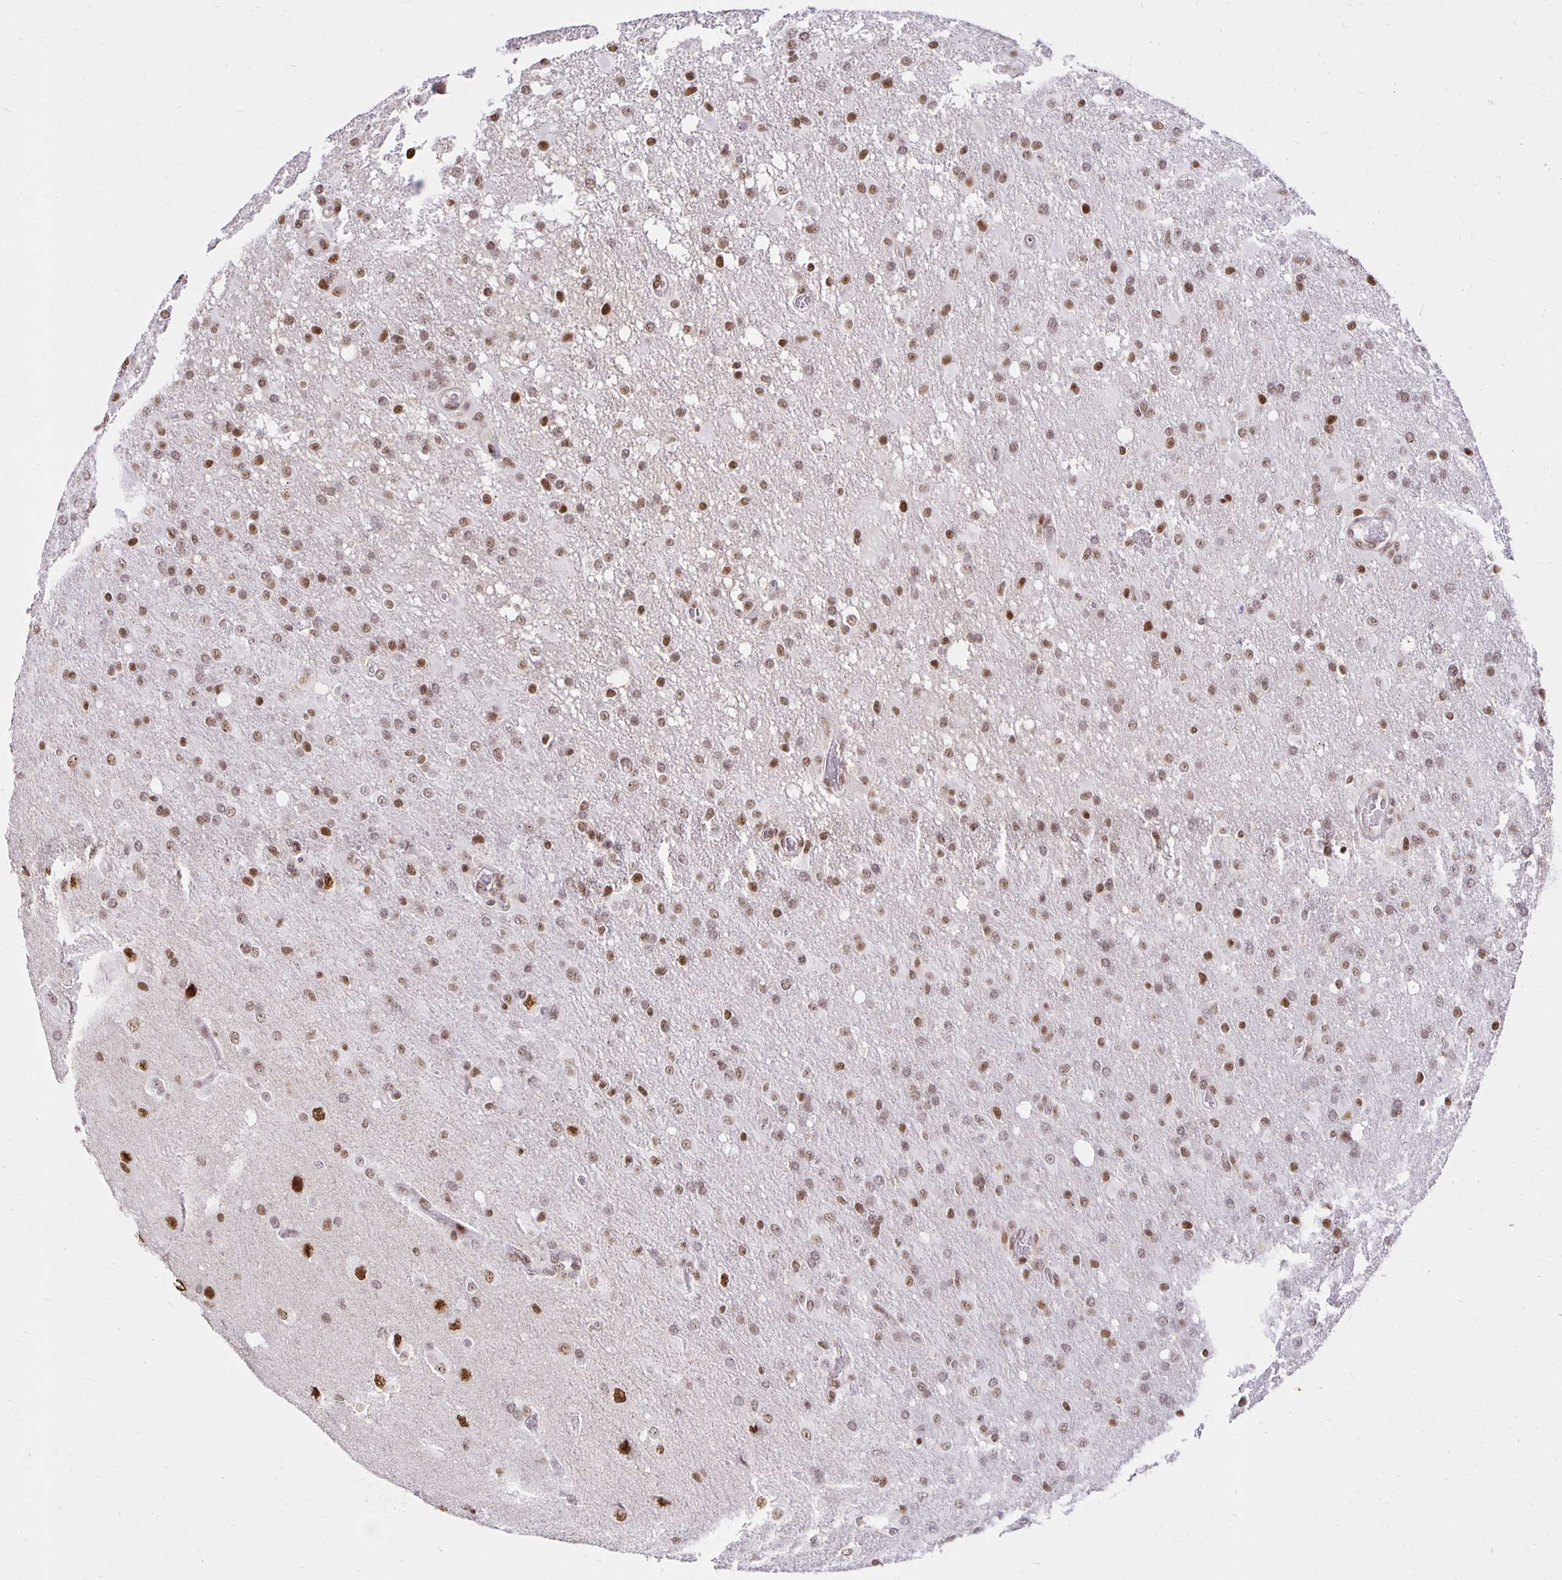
{"staining": {"intensity": "strong", "quantity": ">75%", "location": "nuclear"}, "tissue": "glioma", "cell_type": "Tumor cells", "image_type": "cancer", "snomed": [{"axis": "morphology", "description": "Glioma, malignant, High grade"}, {"axis": "topography", "description": "Brain"}], "caption": "Human glioma stained with a brown dye reveals strong nuclear positive positivity in approximately >75% of tumor cells.", "gene": "ZNF579", "patient": {"sex": "male", "age": 53}}